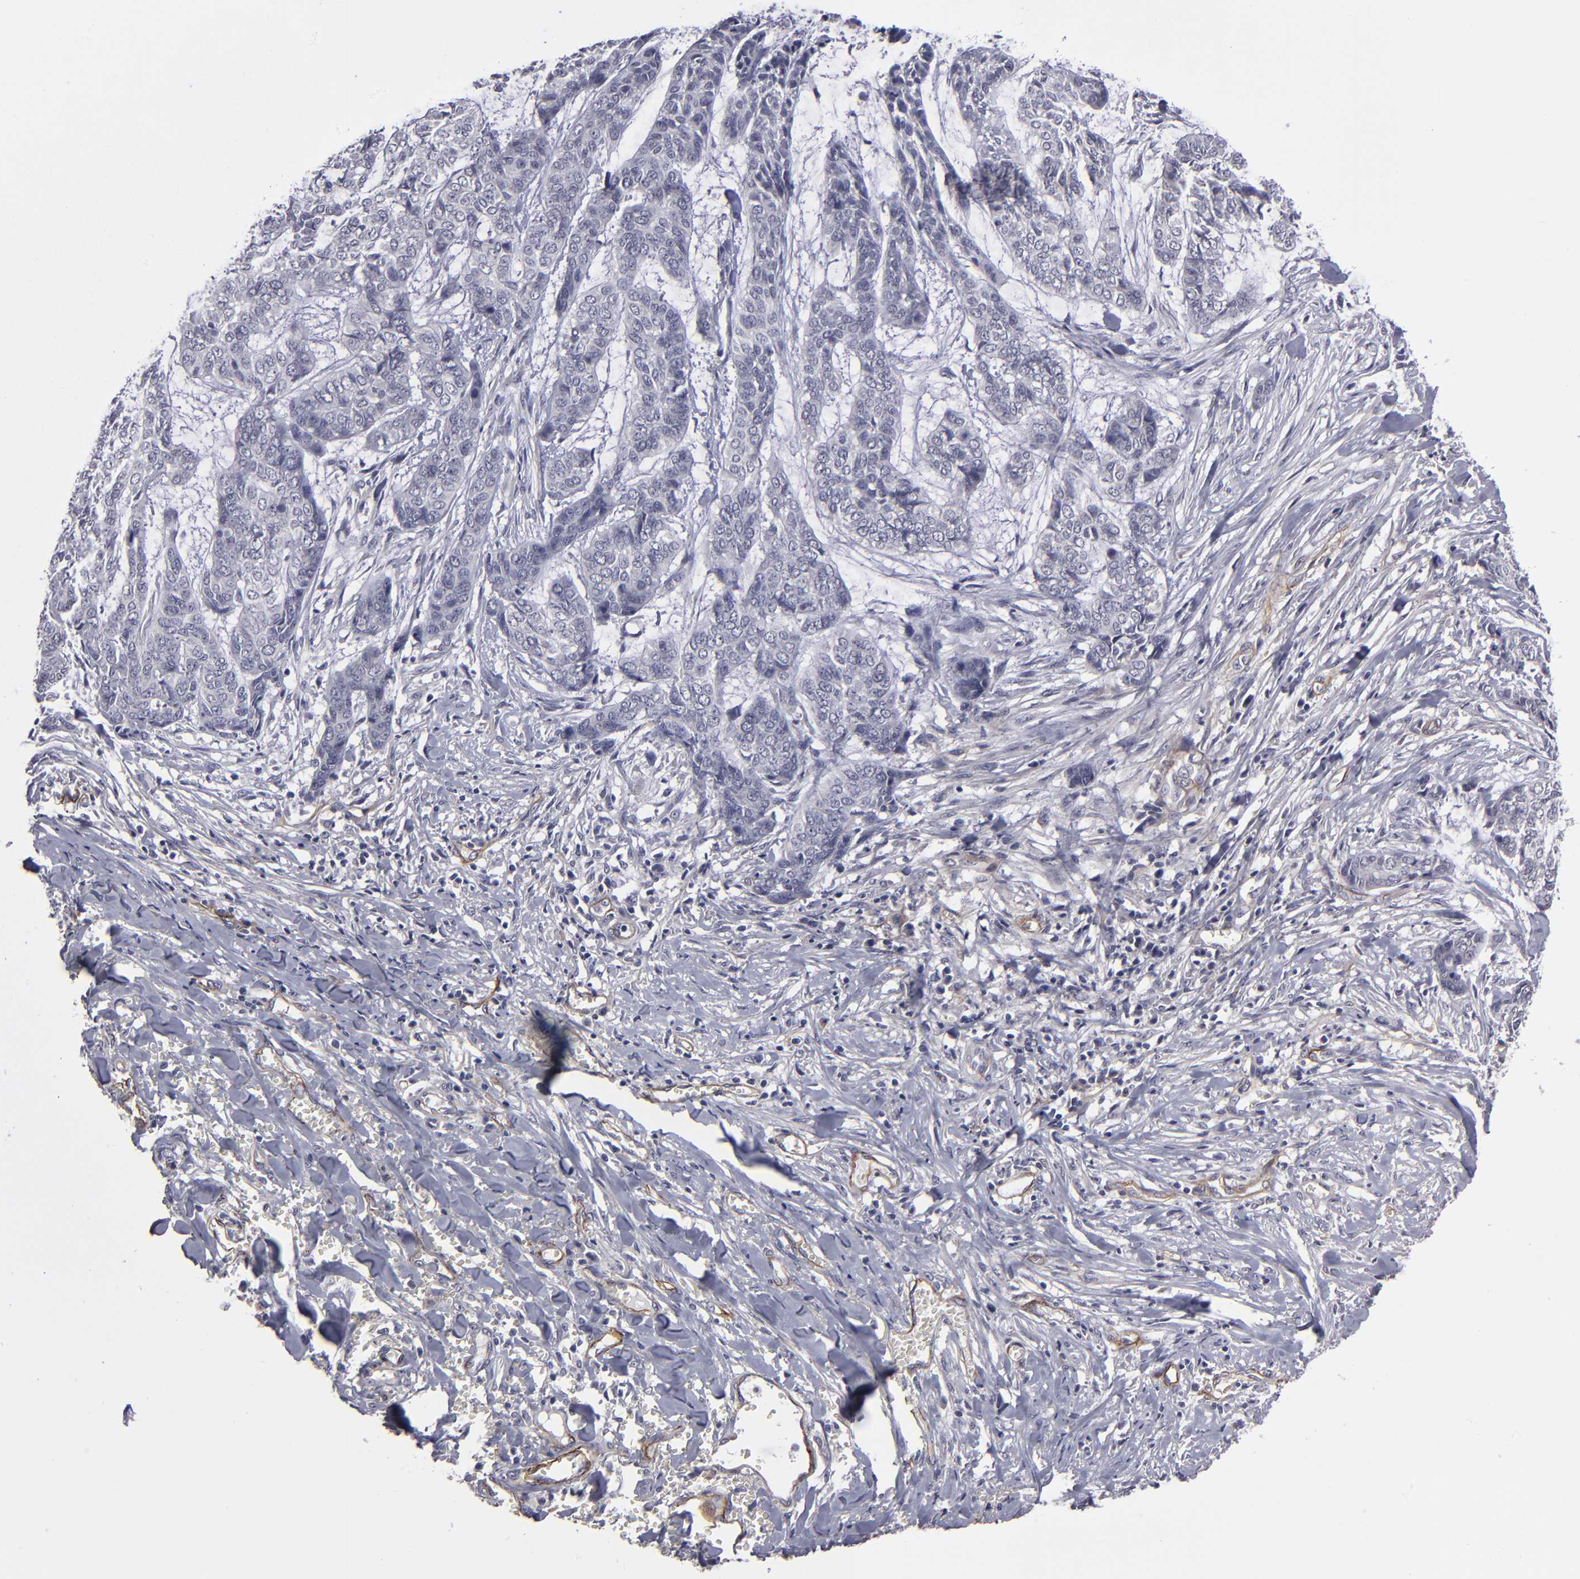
{"staining": {"intensity": "negative", "quantity": "none", "location": "none"}, "tissue": "skin cancer", "cell_type": "Tumor cells", "image_type": "cancer", "snomed": [{"axis": "morphology", "description": "Basal cell carcinoma"}, {"axis": "topography", "description": "Skin"}], "caption": "The micrograph displays no staining of tumor cells in skin cancer. The staining is performed using DAB brown chromogen with nuclei counter-stained in using hematoxylin.", "gene": "ZNF175", "patient": {"sex": "female", "age": 64}}